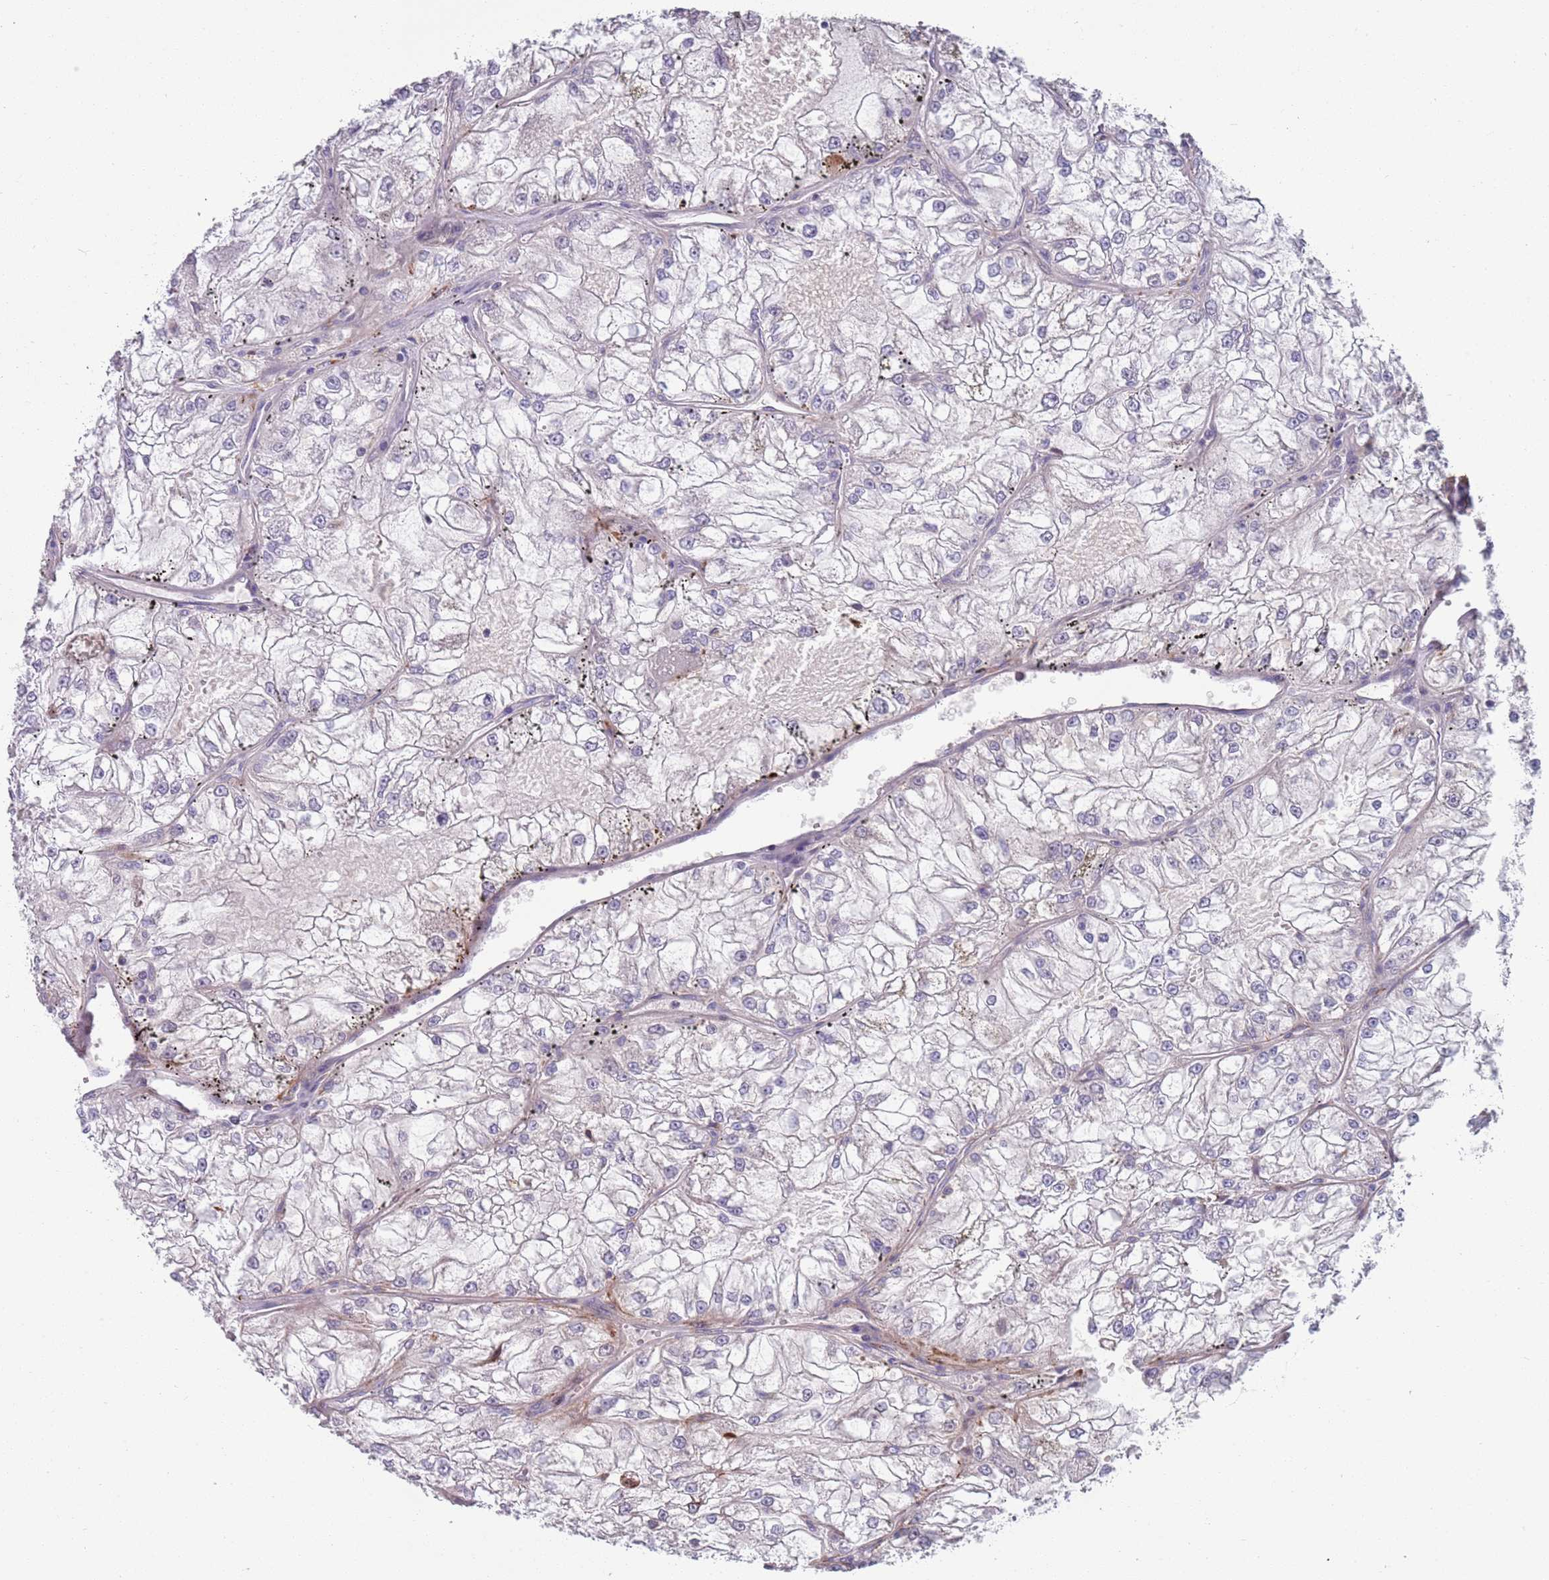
{"staining": {"intensity": "moderate", "quantity": "<25%", "location": "cytoplasmic/membranous"}, "tissue": "renal cancer", "cell_type": "Tumor cells", "image_type": "cancer", "snomed": [{"axis": "morphology", "description": "Adenocarcinoma, NOS"}, {"axis": "topography", "description": "Kidney"}], "caption": "IHC staining of renal adenocarcinoma, which shows low levels of moderate cytoplasmic/membranous expression in about <25% of tumor cells indicating moderate cytoplasmic/membranous protein positivity. The staining was performed using DAB (brown) for protein detection and nuclei were counterstained in hematoxylin (blue).", "gene": "TYW1", "patient": {"sex": "female", "age": 72}}